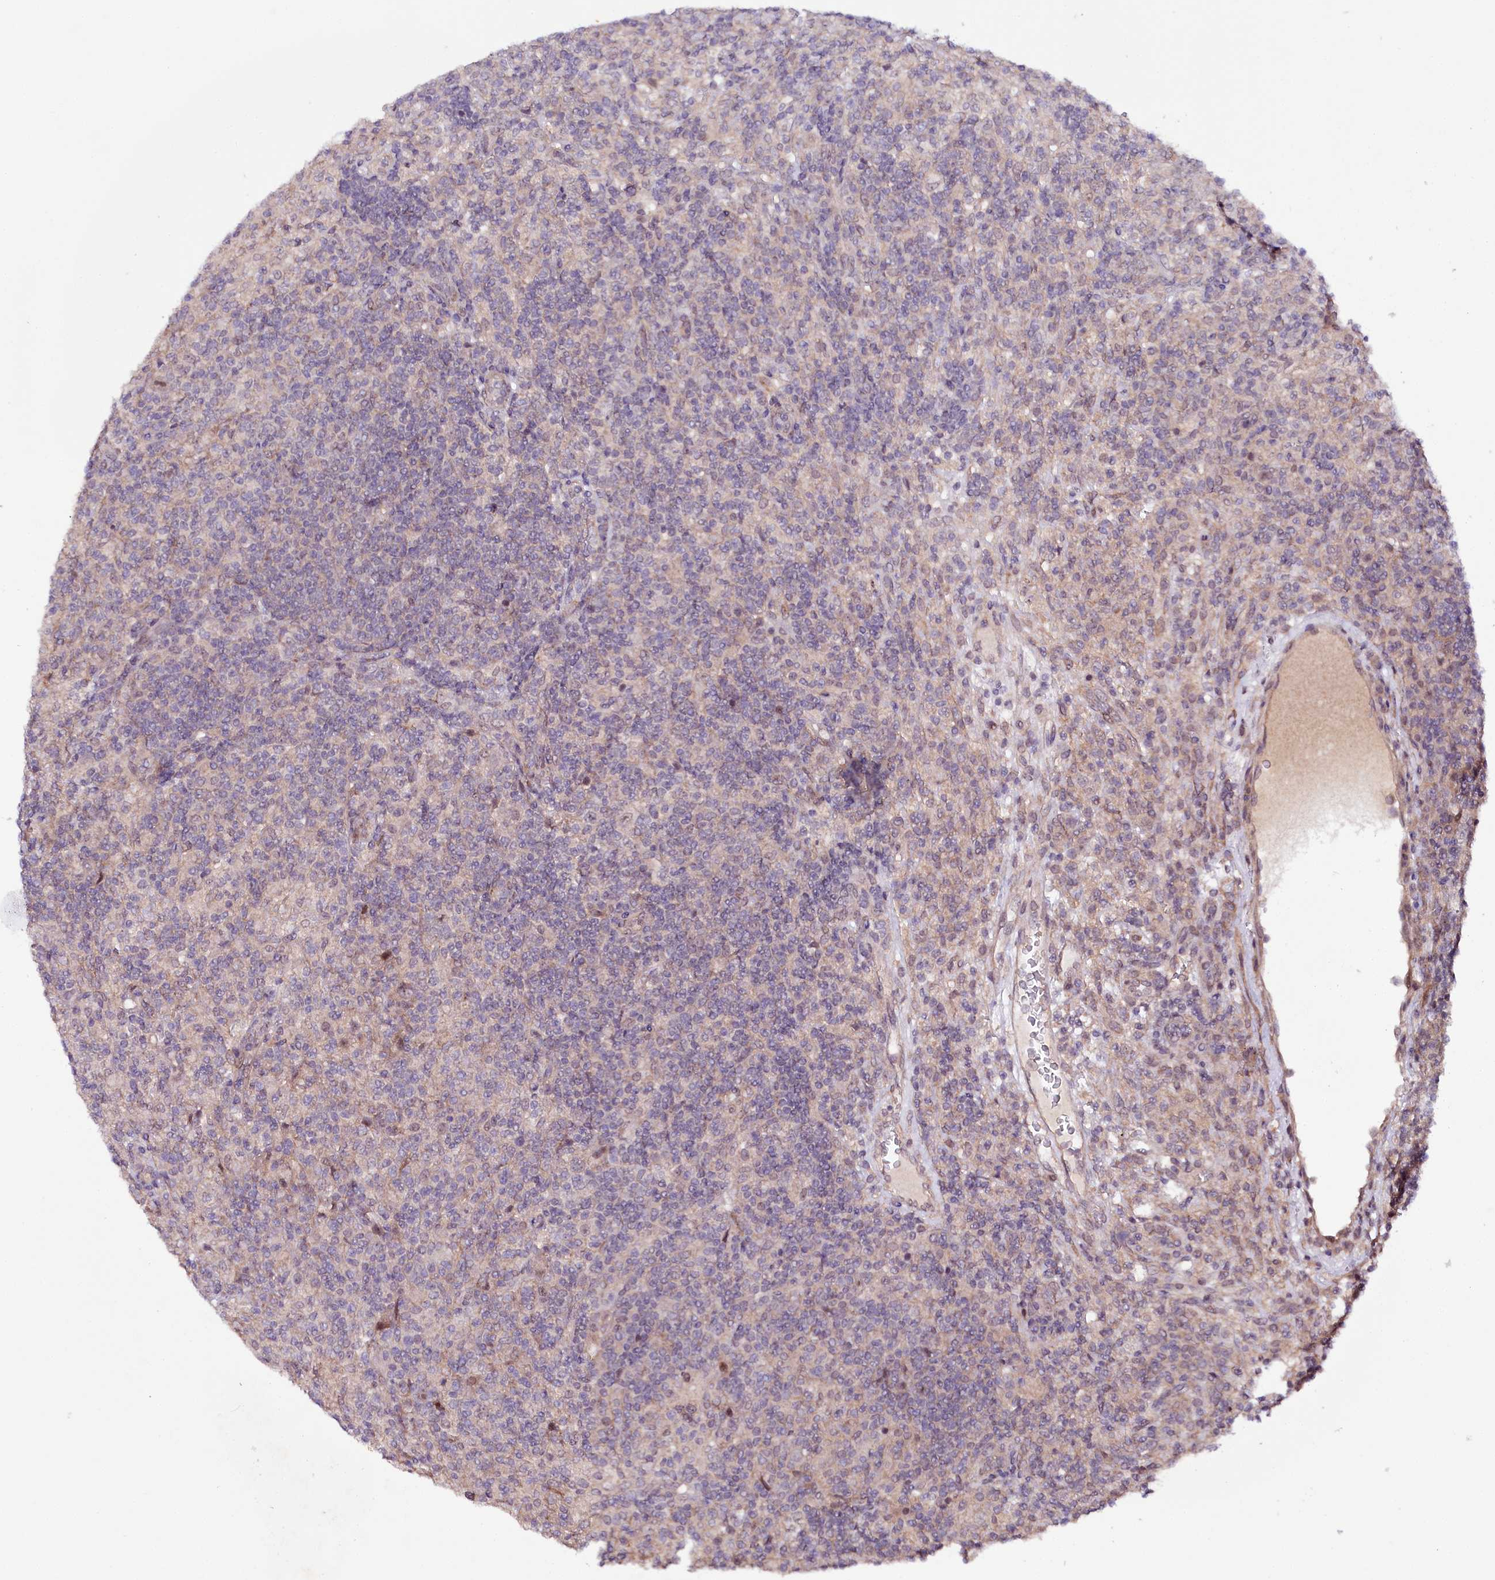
{"staining": {"intensity": "weak", "quantity": "<25%", "location": "nuclear"}, "tissue": "lymphoma", "cell_type": "Tumor cells", "image_type": "cancer", "snomed": [{"axis": "morphology", "description": "Hodgkin's disease, NOS"}, {"axis": "topography", "description": "Lymph node"}], "caption": "Tumor cells show no significant protein positivity in lymphoma.", "gene": "PHLDB1", "patient": {"sex": "male", "age": 70}}